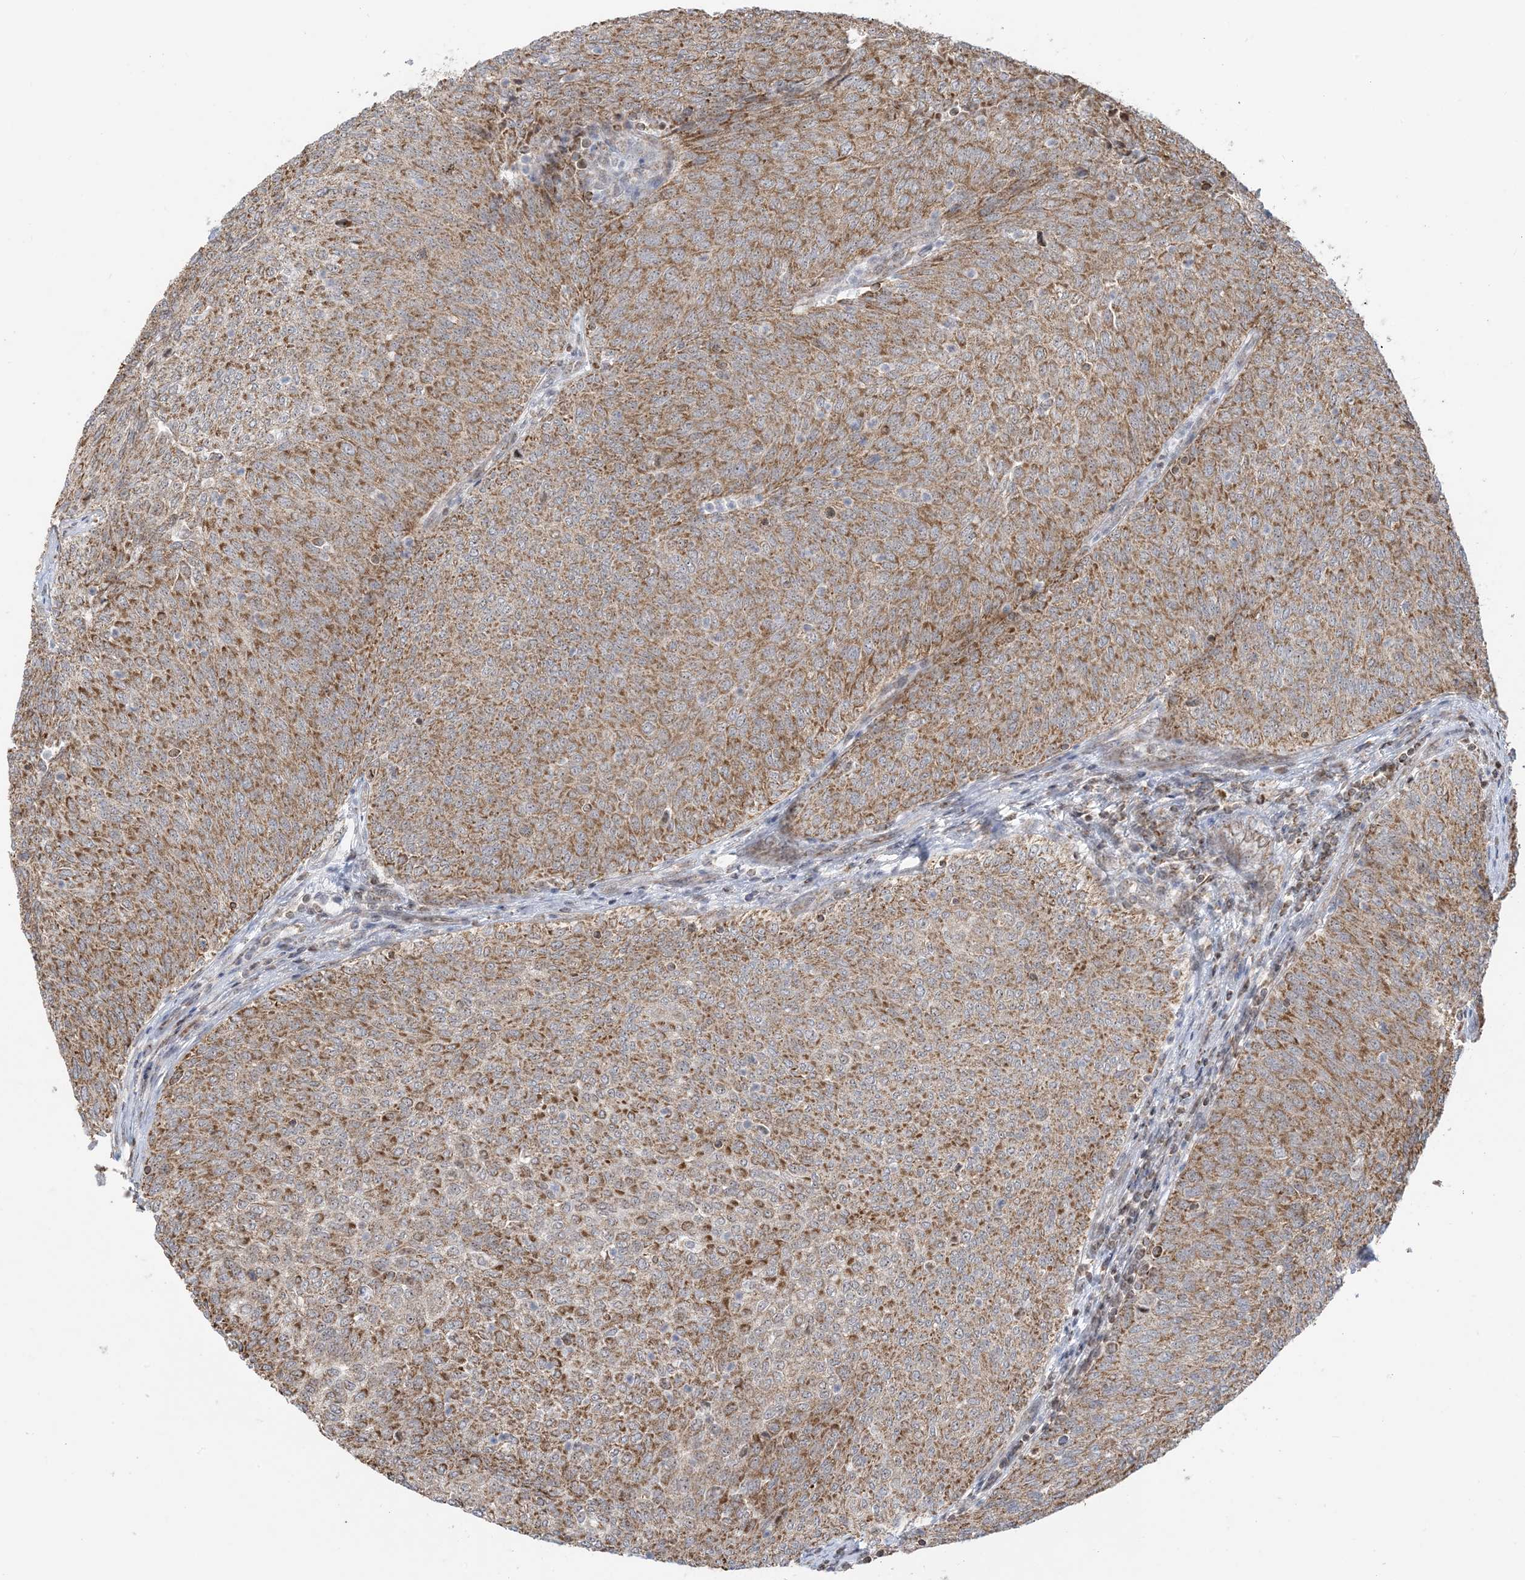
{"staining": {"intensity": "moderate", "quantity": ">75%", "location": "cytoplasmic/membranous"}, "tissue": "urothelial cancer", "cell_type": "Tumor cells", "image_type": "cancer", "snomed": [{"axis": "morphology", "description": "Urothelial carcinoma, Low grade"}, {"axis": "topography", "description": "Urinary bladder"}], "caption": "This photomicrograph exhibits immunohistochemistry (IHC) staining of urothelial carcinoma (low-grade), with medium moderate cytoplasmic/membranous expression in about >75% of tumor cells.", "gene": "MAPKBP1", "patient": {"sex": "female", "age": 79}}